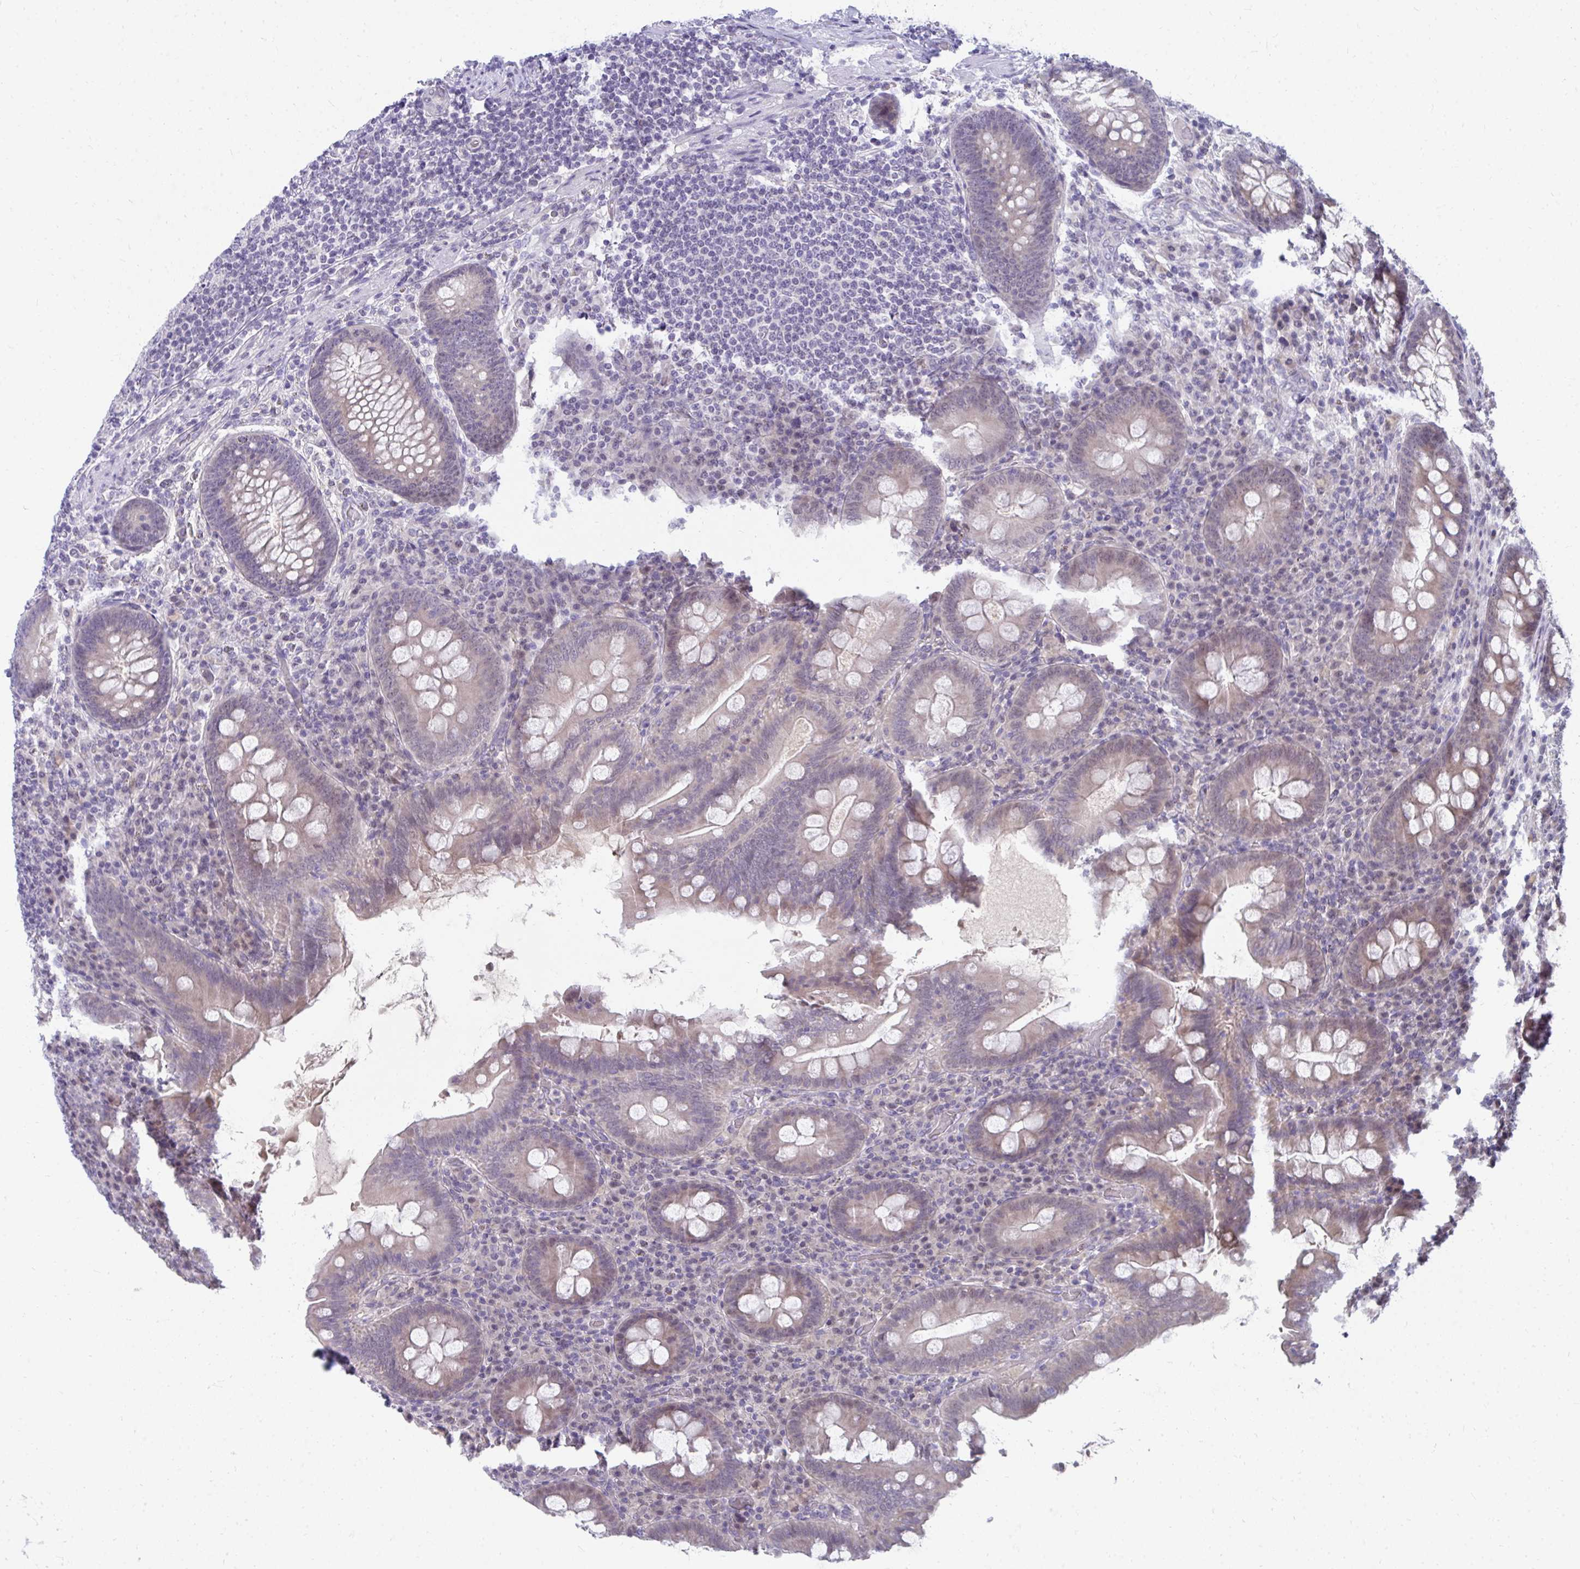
{"staining": {"intensity": "weak", "quantity": "<25%", "location": "cytoplasmic/membranous"}, "tissue": "appendix", "cell_type": "Glandular cells", "image_type": "normal", "snomed": [{"axis": "morphology", "description": "Normal tissue, NOS"}, {"axis": "topography", "description": "Appendix"}], "caption": "A high-resolution photomicrograph shows IHC staining of normal appendix, which displays no significant positivity in glandular cells. (DAB immunohistochemistry (IHC) visualized using brightfield microscopy, high magnification).", "gene": "MROH8", "patient": {"sex": "male", "age": 71}}